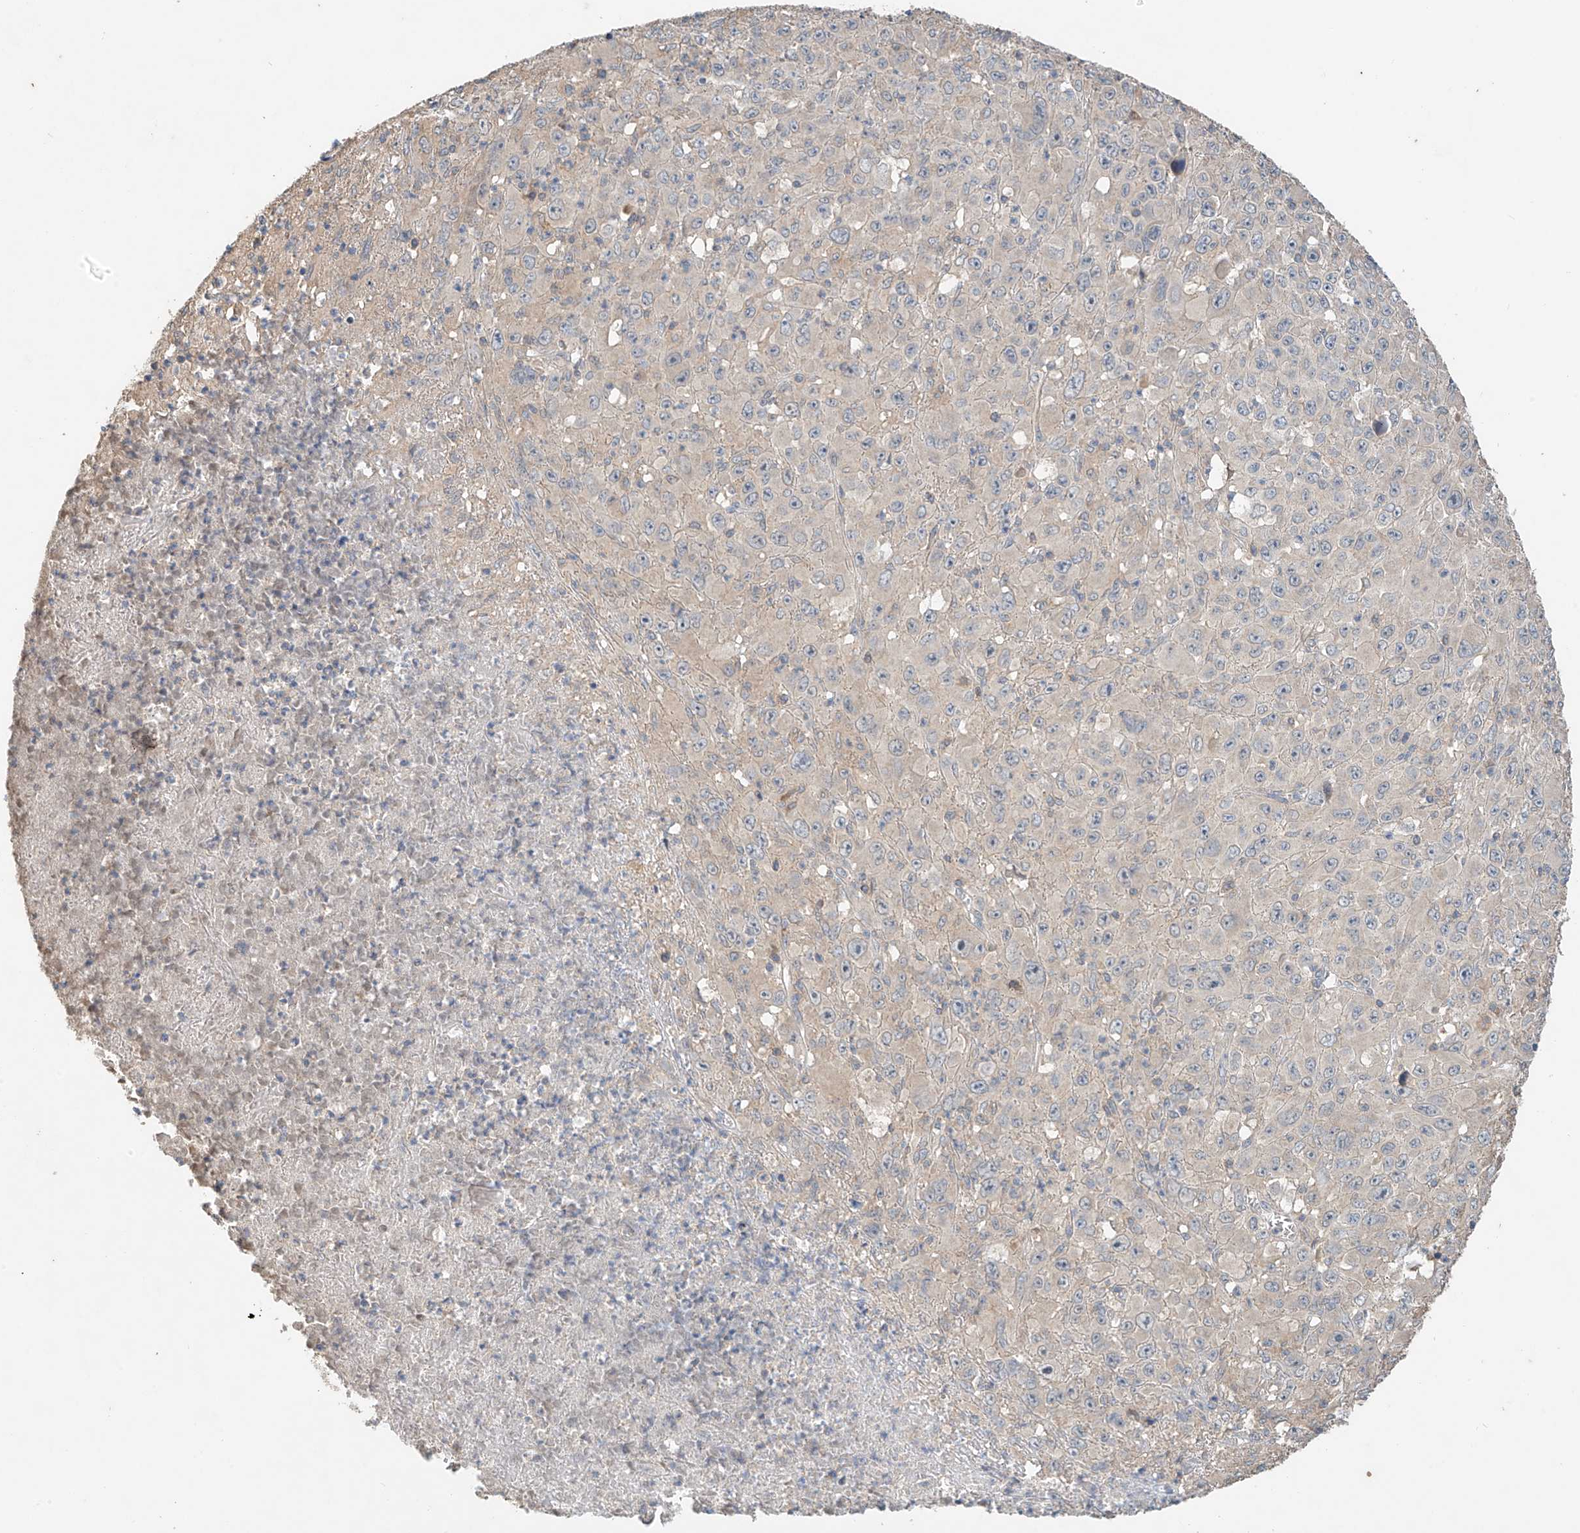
{"staining": {"intensity": "negative", "quantity": "none", "location": "none"}, "tissue": "melanoma", "cell_type": "Tumor cells", "image_type": "cancer", "snomed": [{"axis": "morphology", "description": "Malignant melanoma, Metastatic site"}, {"axis": "topography", "description": "Skin"}], "caption": "Tumor cells are negative for brown protein staining in malignant melanoma (metastatic site). (Stains: DAB (3,3'-diaminobenzidine) IHC with hematoxylin counter stain, Microscopy: brightfield microscopy at high magnification).", "gene": "GNB1L", "patient": {"sex": "female", "age": 56}}